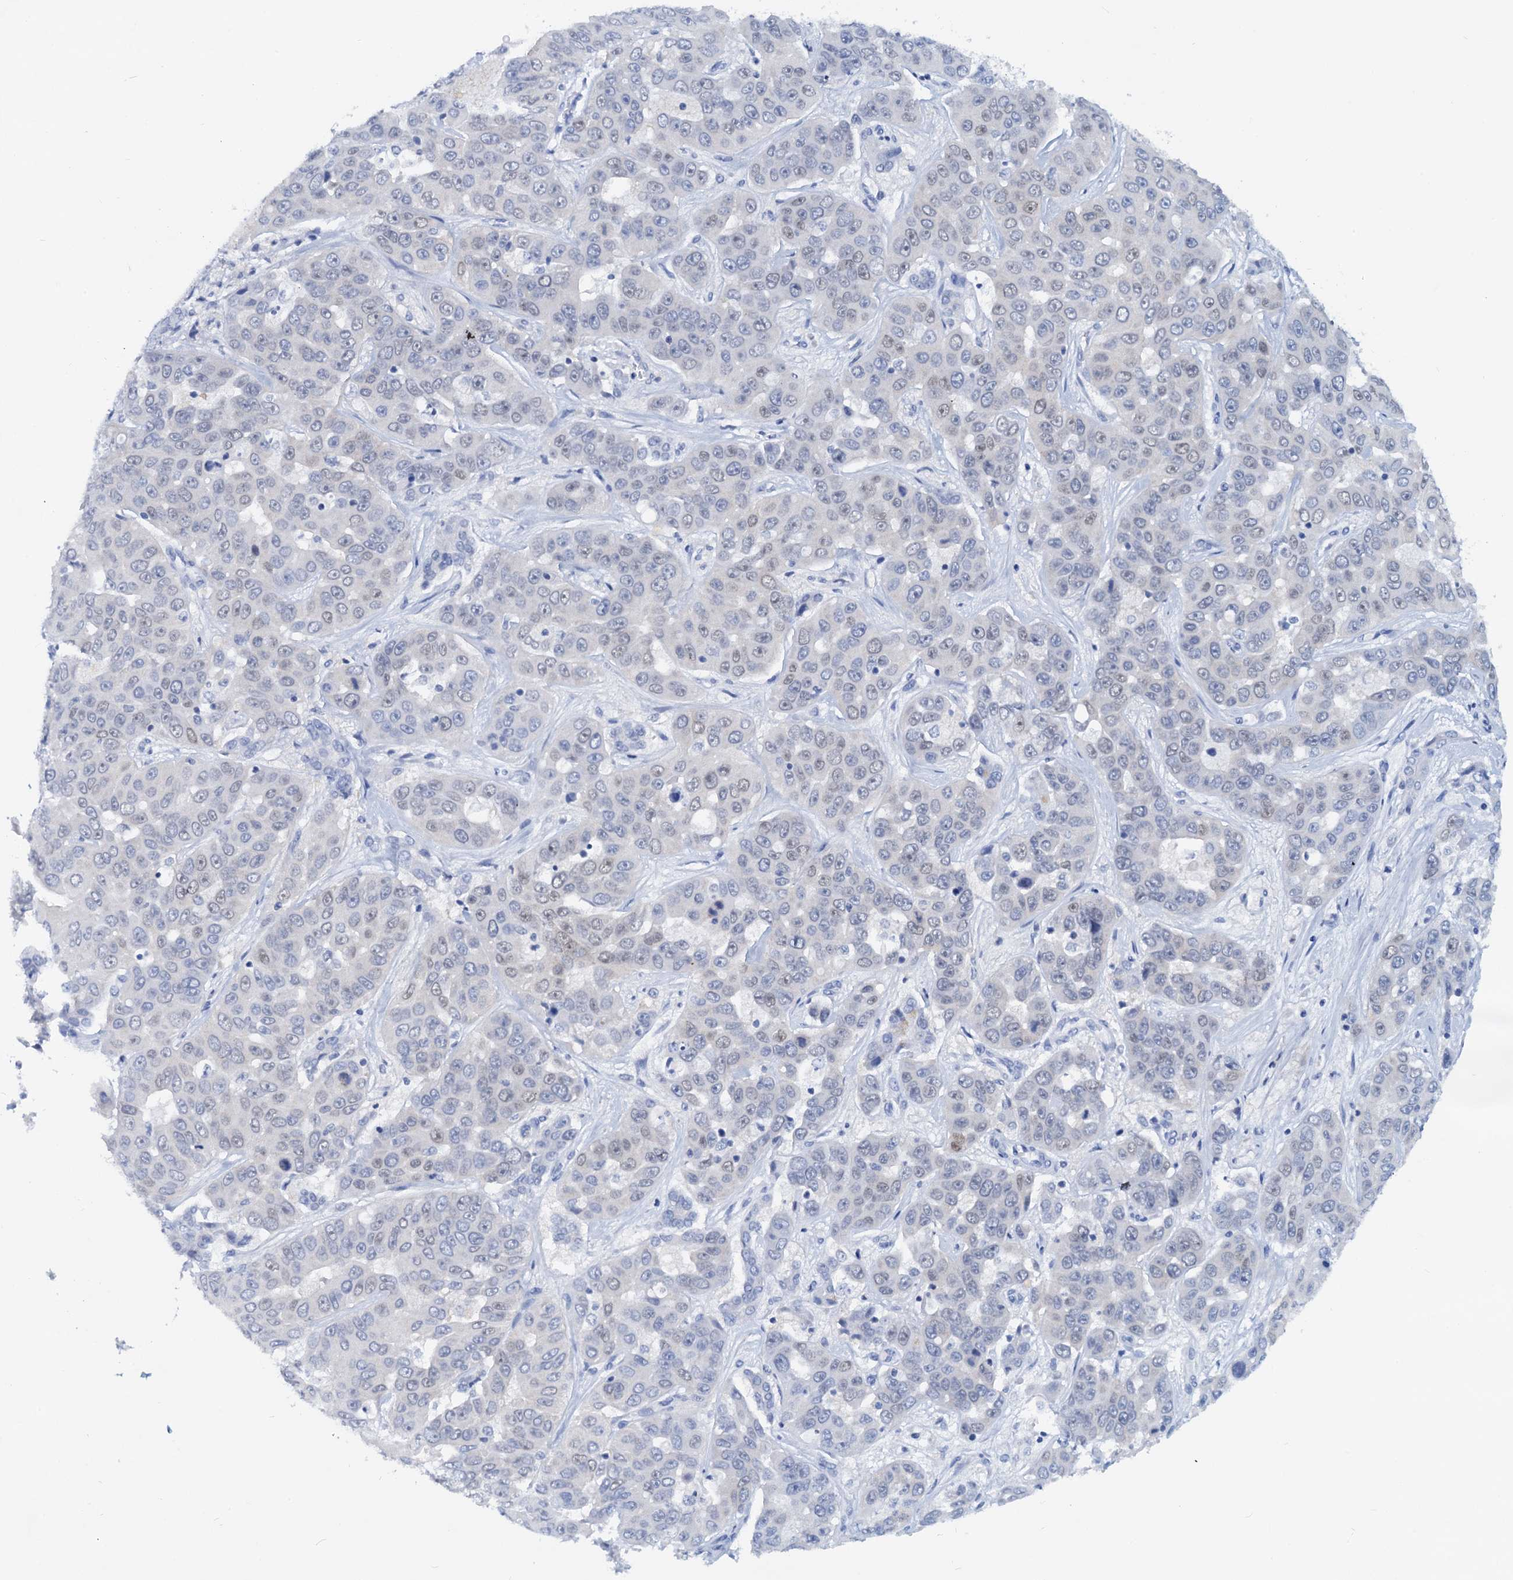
{"staining": {"intensity": "negative", "quantity": "none", "location": "none"}, "tissue": "liver cancer", "cell_type": "Tumor cells", "image_type": "cancer", "snomed": [{"axis": "morphology", "description": "Cholangiocarcinoma"}, {"axis": "topography", "description": "Liver"}], "caption": "The IHC image has no significant positivity in tumor cells of cholangiocarcinoma (liver) tissue. (DAB (3,3'-diaminobenzidine) IHC with hematoxylin counter stain).", "gene": "PTGES3", "patient": {"sex": "female", "age": 52}}